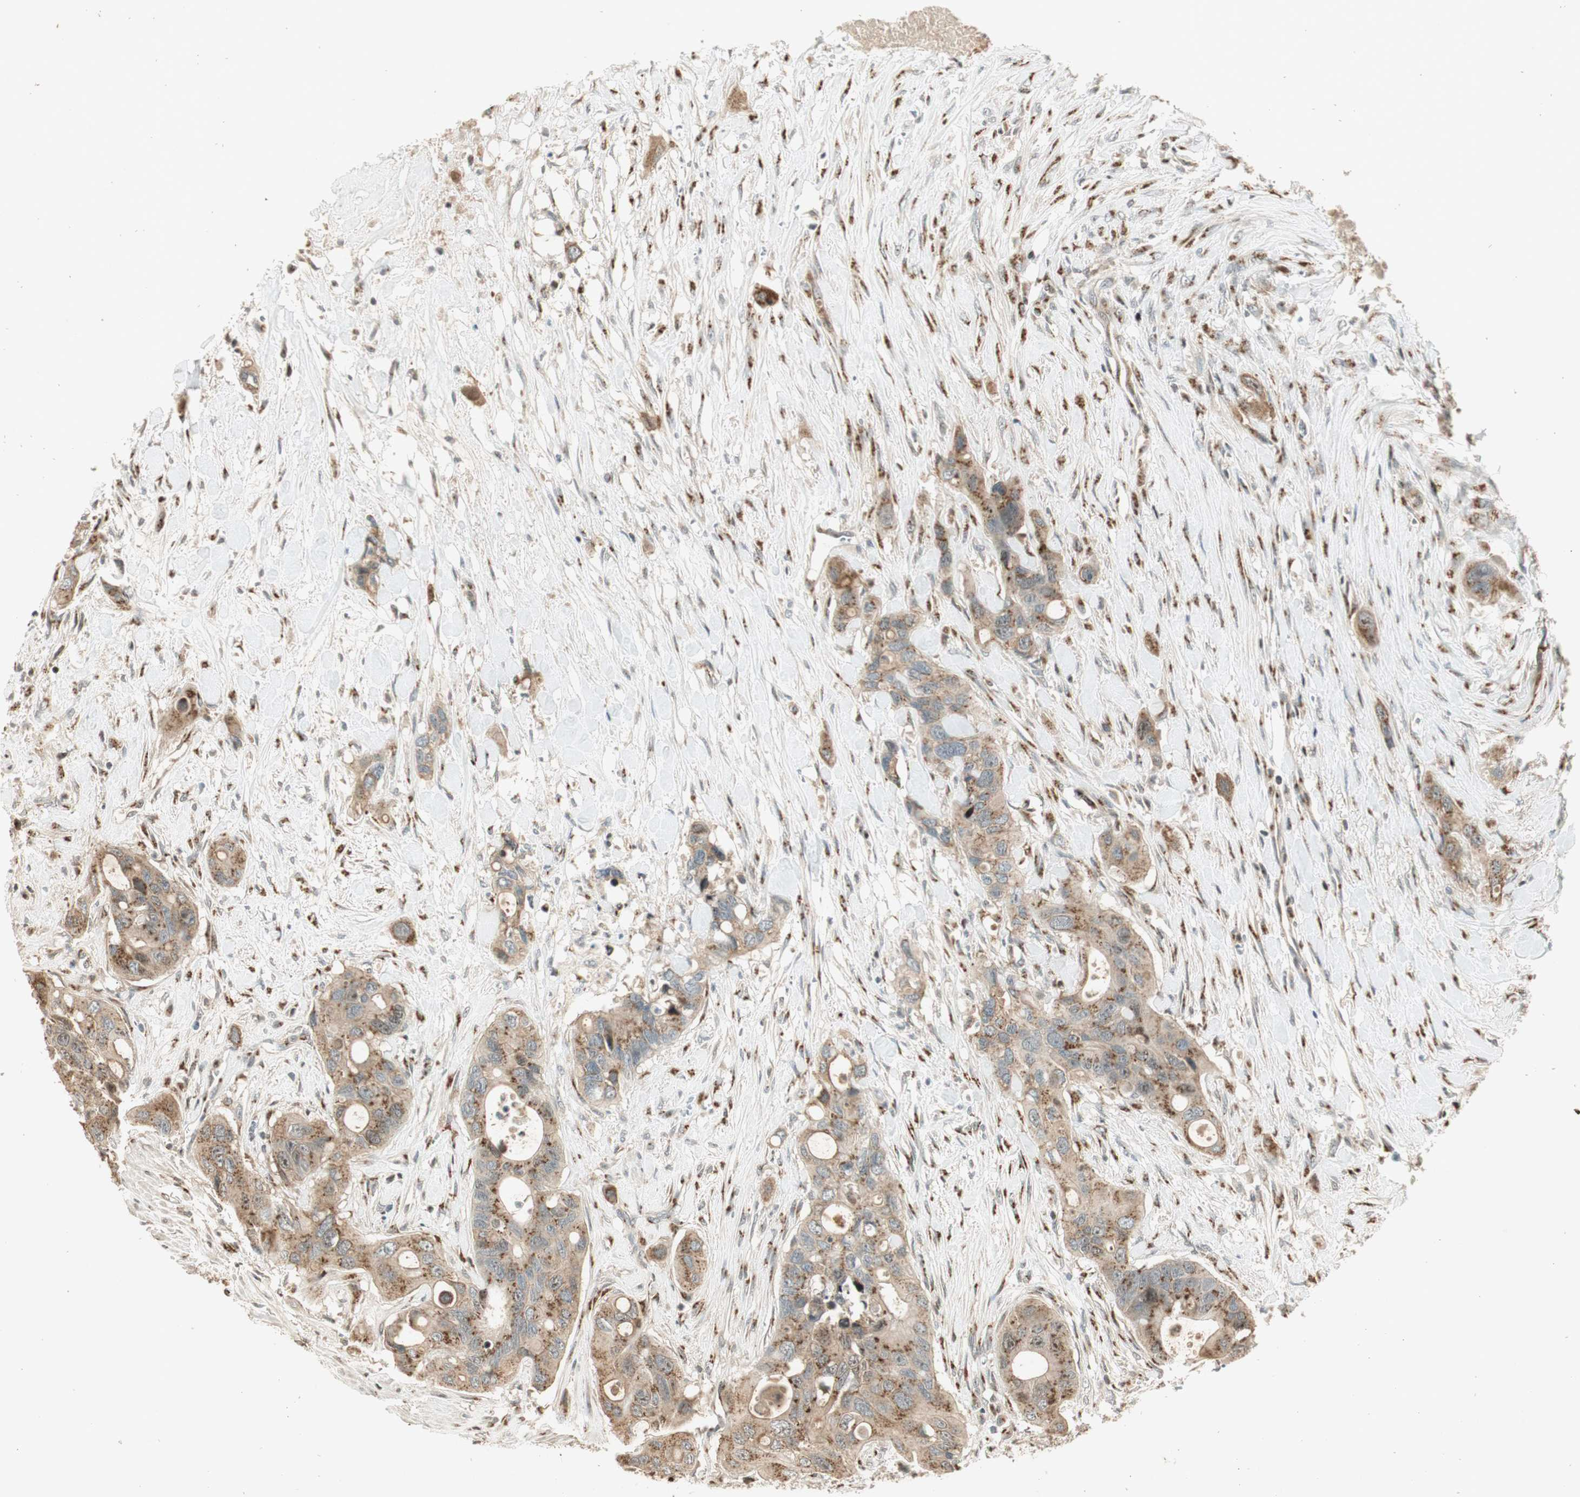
{"staining": {"intensity": "weak", "quantity": "25%-75%", "location": "cytoplasmic/membranous"}, "tissue": "colorectal cancer", "cell_type": "Tumor cells", "image_type": "cancer", "snomed": [{"axis": "morphology", "description": "Adenocarcinoma, NOS"}, {"axis": "topography", "description": "Colon"}], "caption": "Protein analysis of colorectal cancer (adenocarcinoma) tissue displays weak cytoplasmic/membranous staining in about 25%-75% of tumor cells.", "gene": "NEO1", "patient": {"sex": "female", "age": 57}}